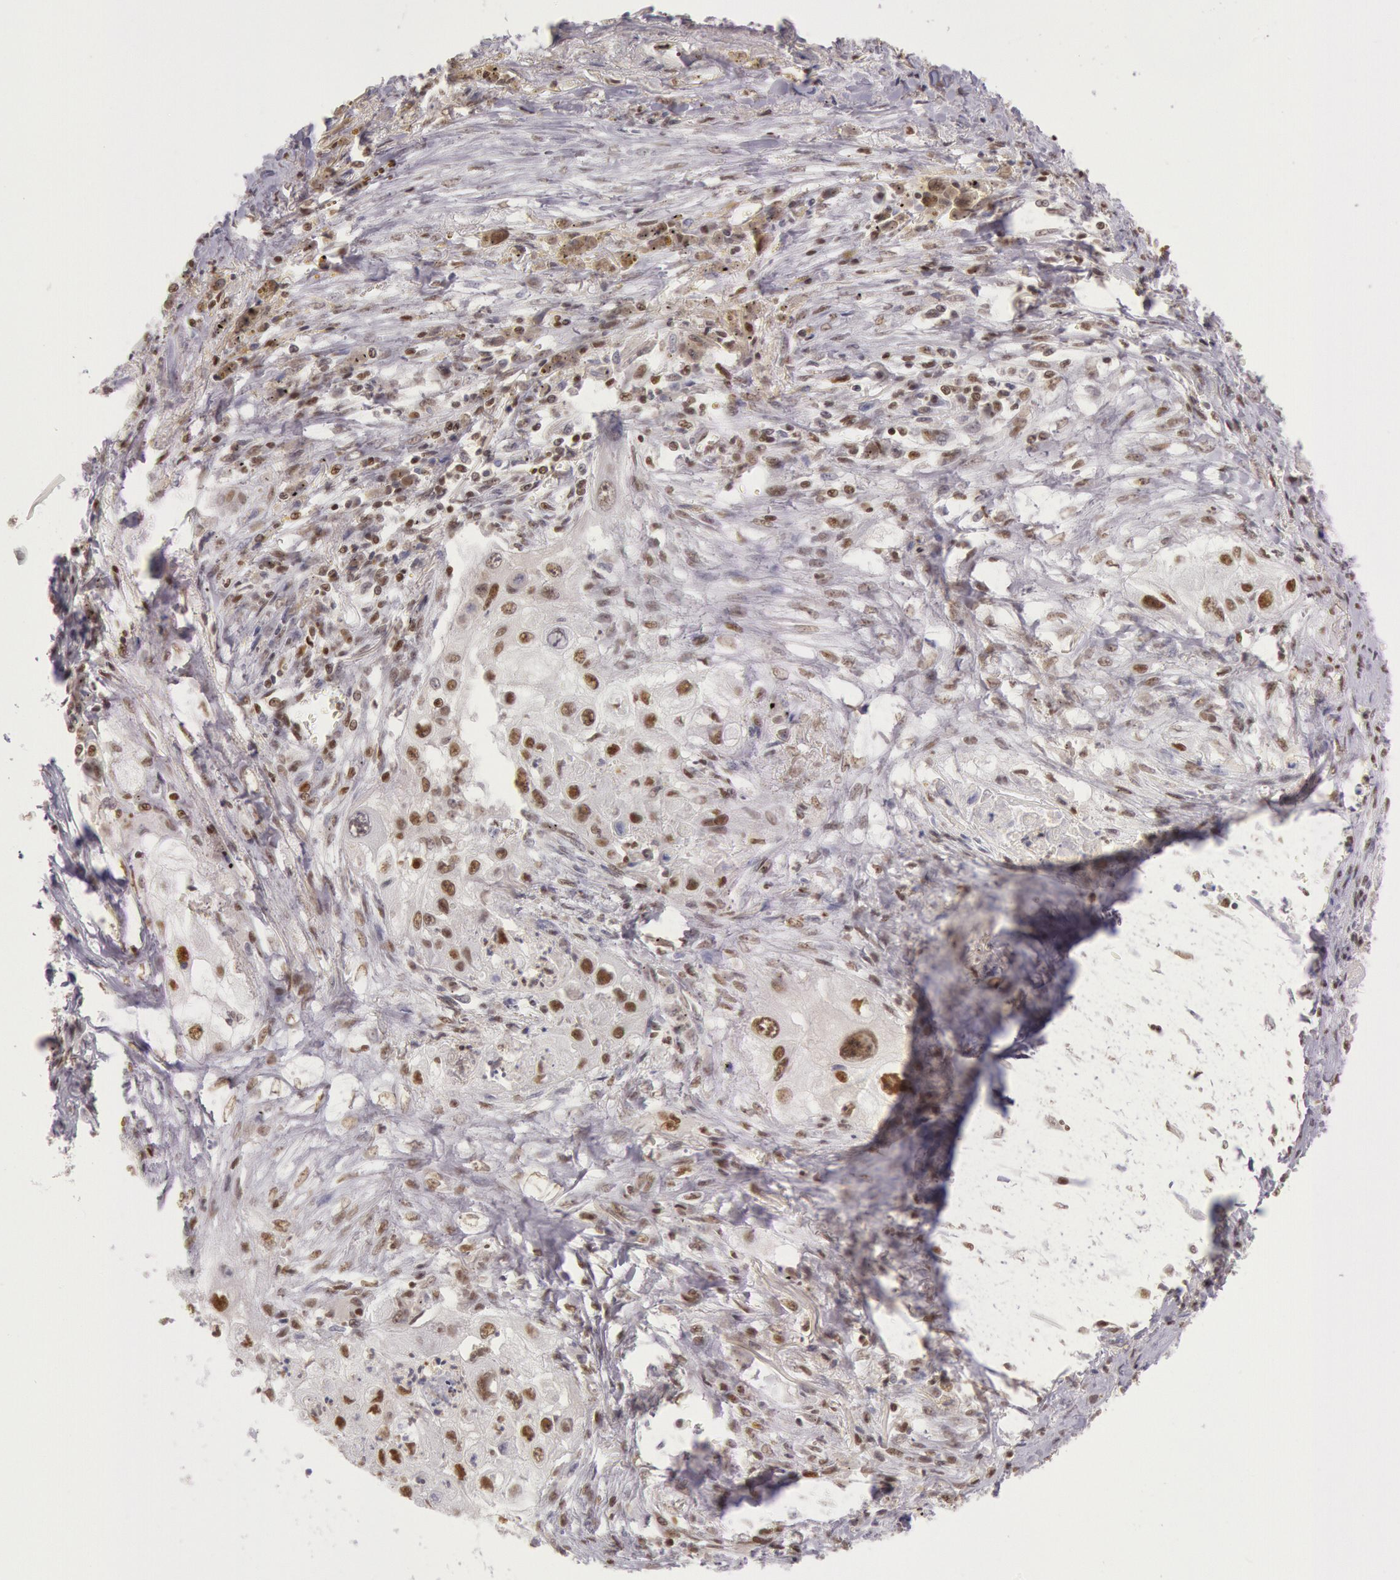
{"staining": {"intensity": "strong", "quantity": ">75%", "location": "nuclear"}, "tissue": "lung cancer", "cell_type": "Tumor cells", "image_type": "cancer", "snomed": [{"axis": "morphology", "description": "Squamous cell carcinoma, NOS"}, {"axis": "topography", "description": "Lung"}], "caption": "Brown immunohistochemical staining in squamous cell carcinoma (lung) shows strong nuclear positivity in about >75% of tumor cells. (DAB (3,3'-diaminobenzidine) = brown stain, brightfield microscopy at high magnification).", "gene": "ESS2", "patient": {"sex": "male", "age": 71}}